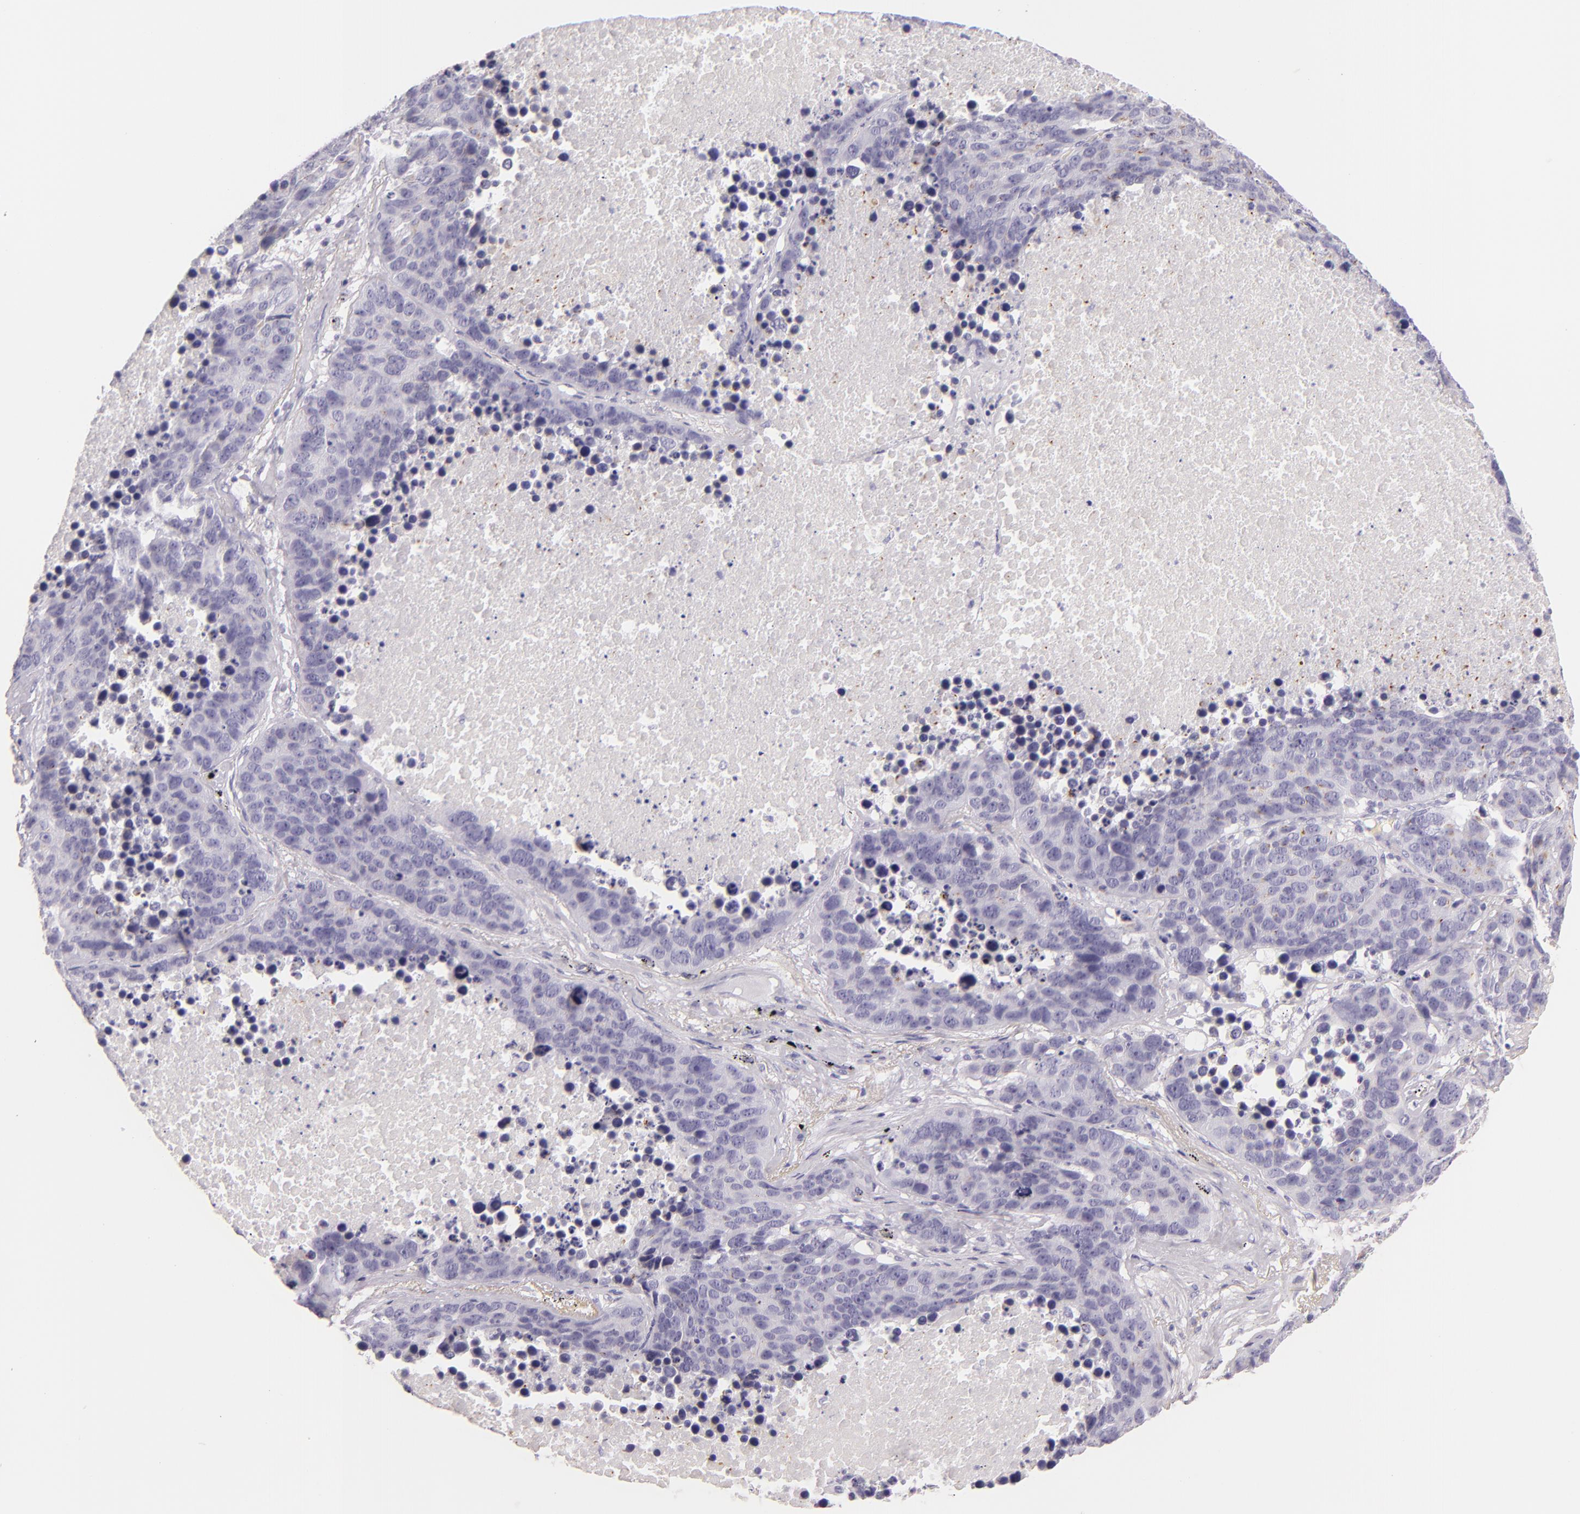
{"staining": {"intensity": "negative", "quantity": "none", "location": "none"}, "tissue": "lung cancer", "cell_type": "Tumor cells", "image_type": "cancer", "snomed": [{"axis": "morphology", "description": "Carcinoid, malignant, NOS"}, {"axis": "topography", "description": "Lung"}], "caption": "The immunohistochemistry micrograph has no significant expression in tumor cells of lung cancer (malignant carcinoid) tissue.", "gene": "INA", "patient": {"sex": "male", "age": 60}}